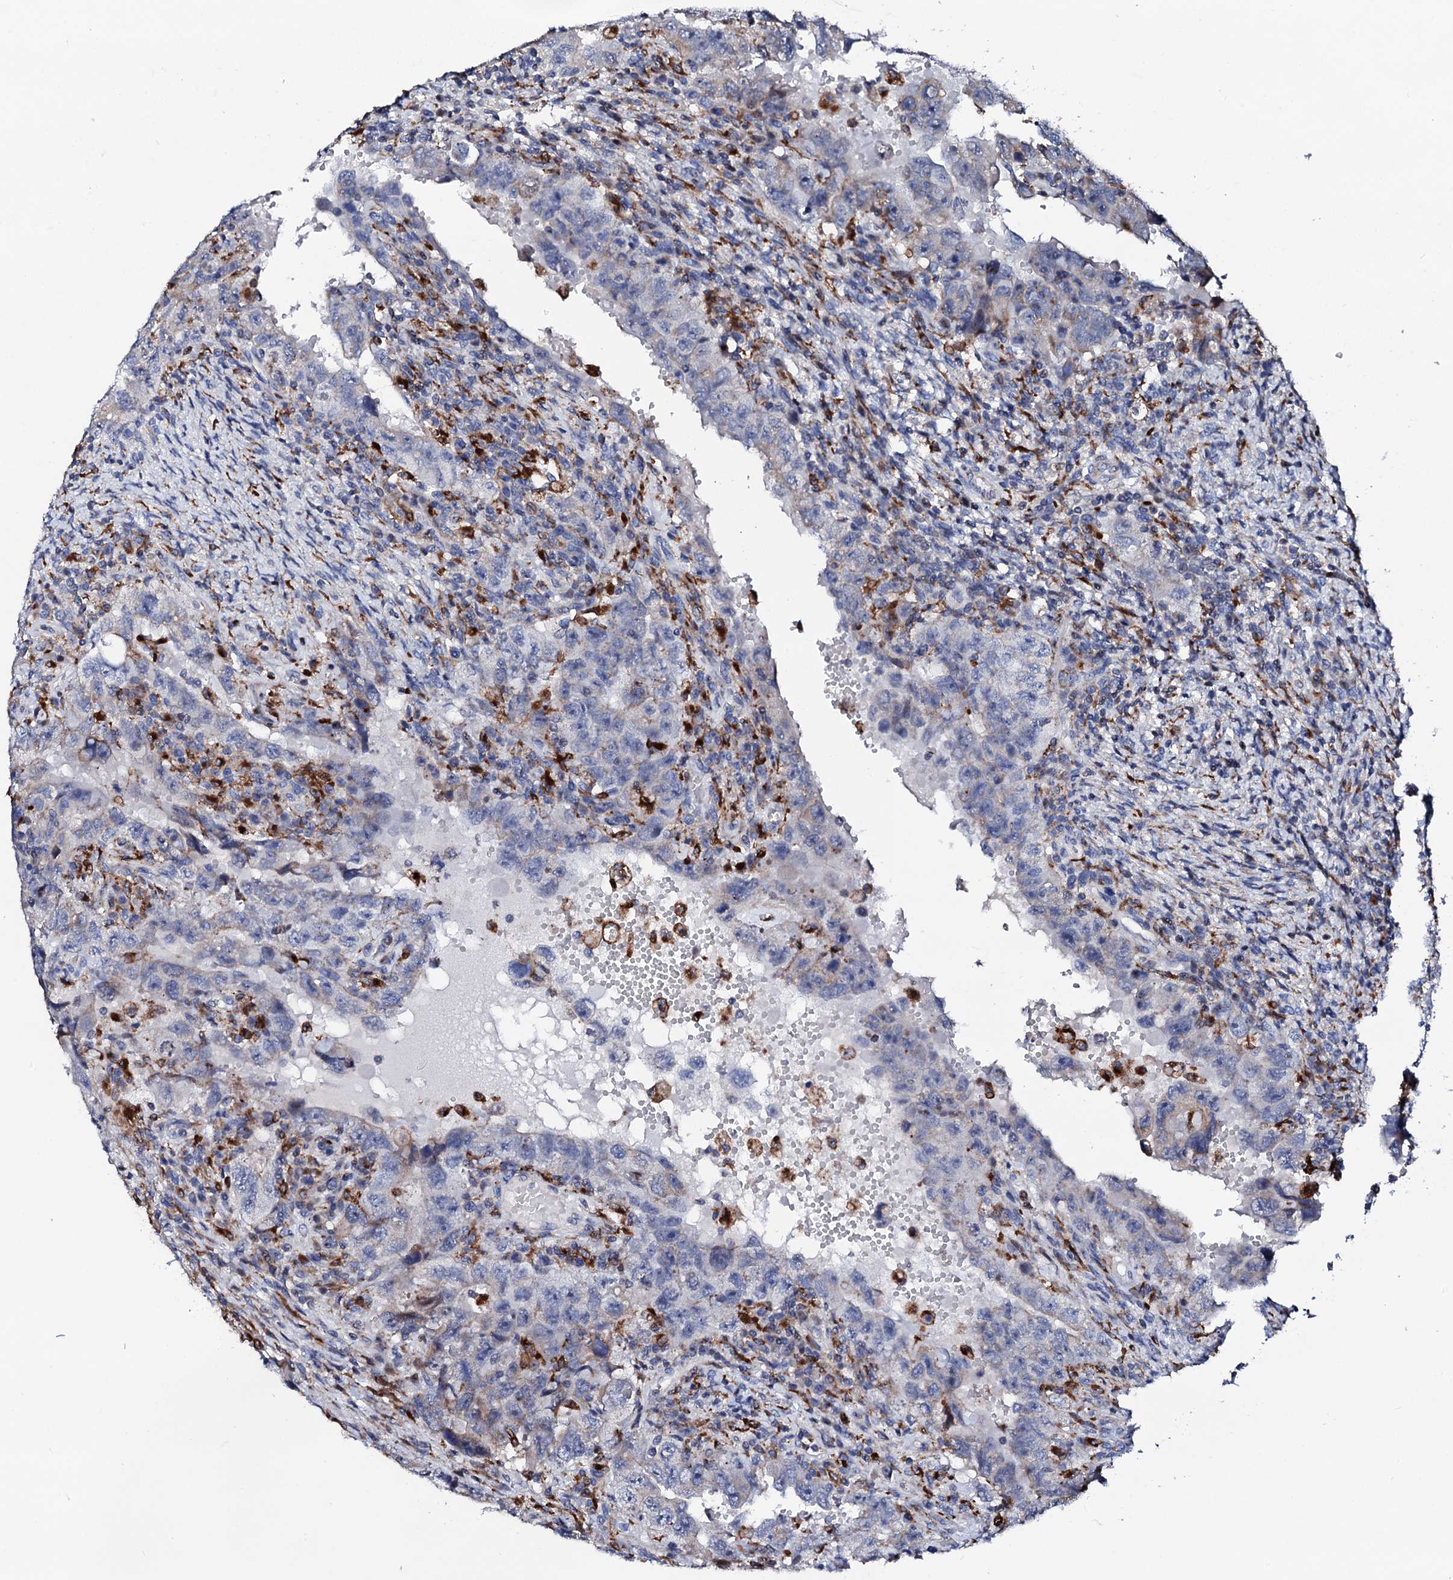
{"staining": {"intensity": "negative", "quantity": "none", "location": "none"}, "tissue": "testis cancer", "cell_type": "Tumor cells", "image_type": "cancer", "snomed": [{"axis": "morphology", "description": "Carcinoma, Embryonal, NOS"}, {"axis": "topography", "description": "Testis"}], "caption": "A micrograph of testis cancer (embryonal carcinoma) stained for a protein demonstrates no brown staining in tumor cells.", "gene": "TCIRG1", "patient": {"sex": "male", "age": 26}}